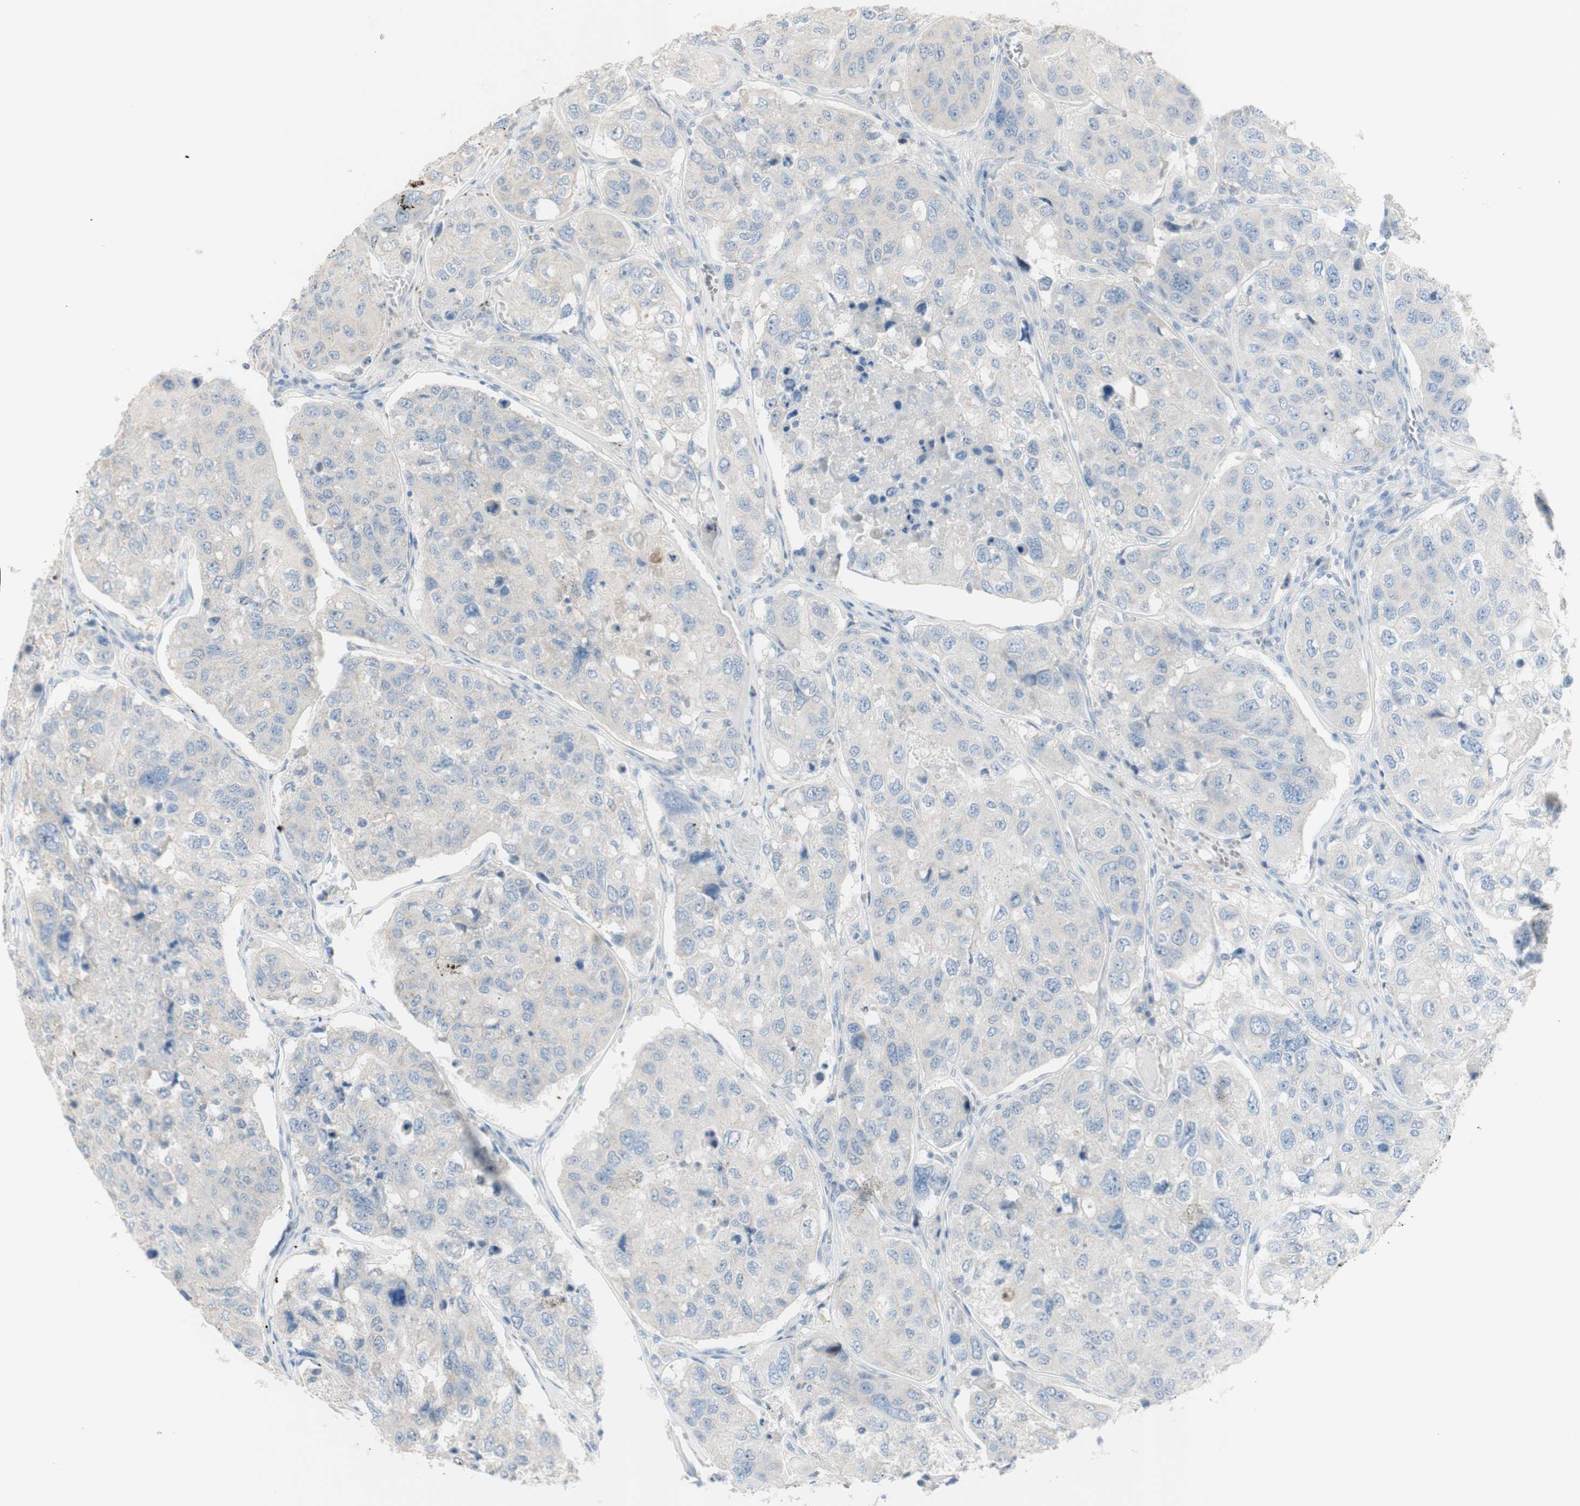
{"staining": {"intensity": "negative", "quantity": "none", "location": "none"}, "tissue": "urothelial cancer", "cell_type": "Tumor cells", "image_type": "cancer", "snomed": [{"axis": "morphology", "description": "Urothelial carcinoma, High grade"}, {"axis": "topography", "description": "Lymph node"}, {"axis": "topography", "description": "Urinary bladder"}], "caption": "Human urothelial cancer stained for a protein using immunohistochemistry (IHC) reveals no expression in tumor cells.", "gene": "ART3", "patient": {"sex": "male", "age": 51}}